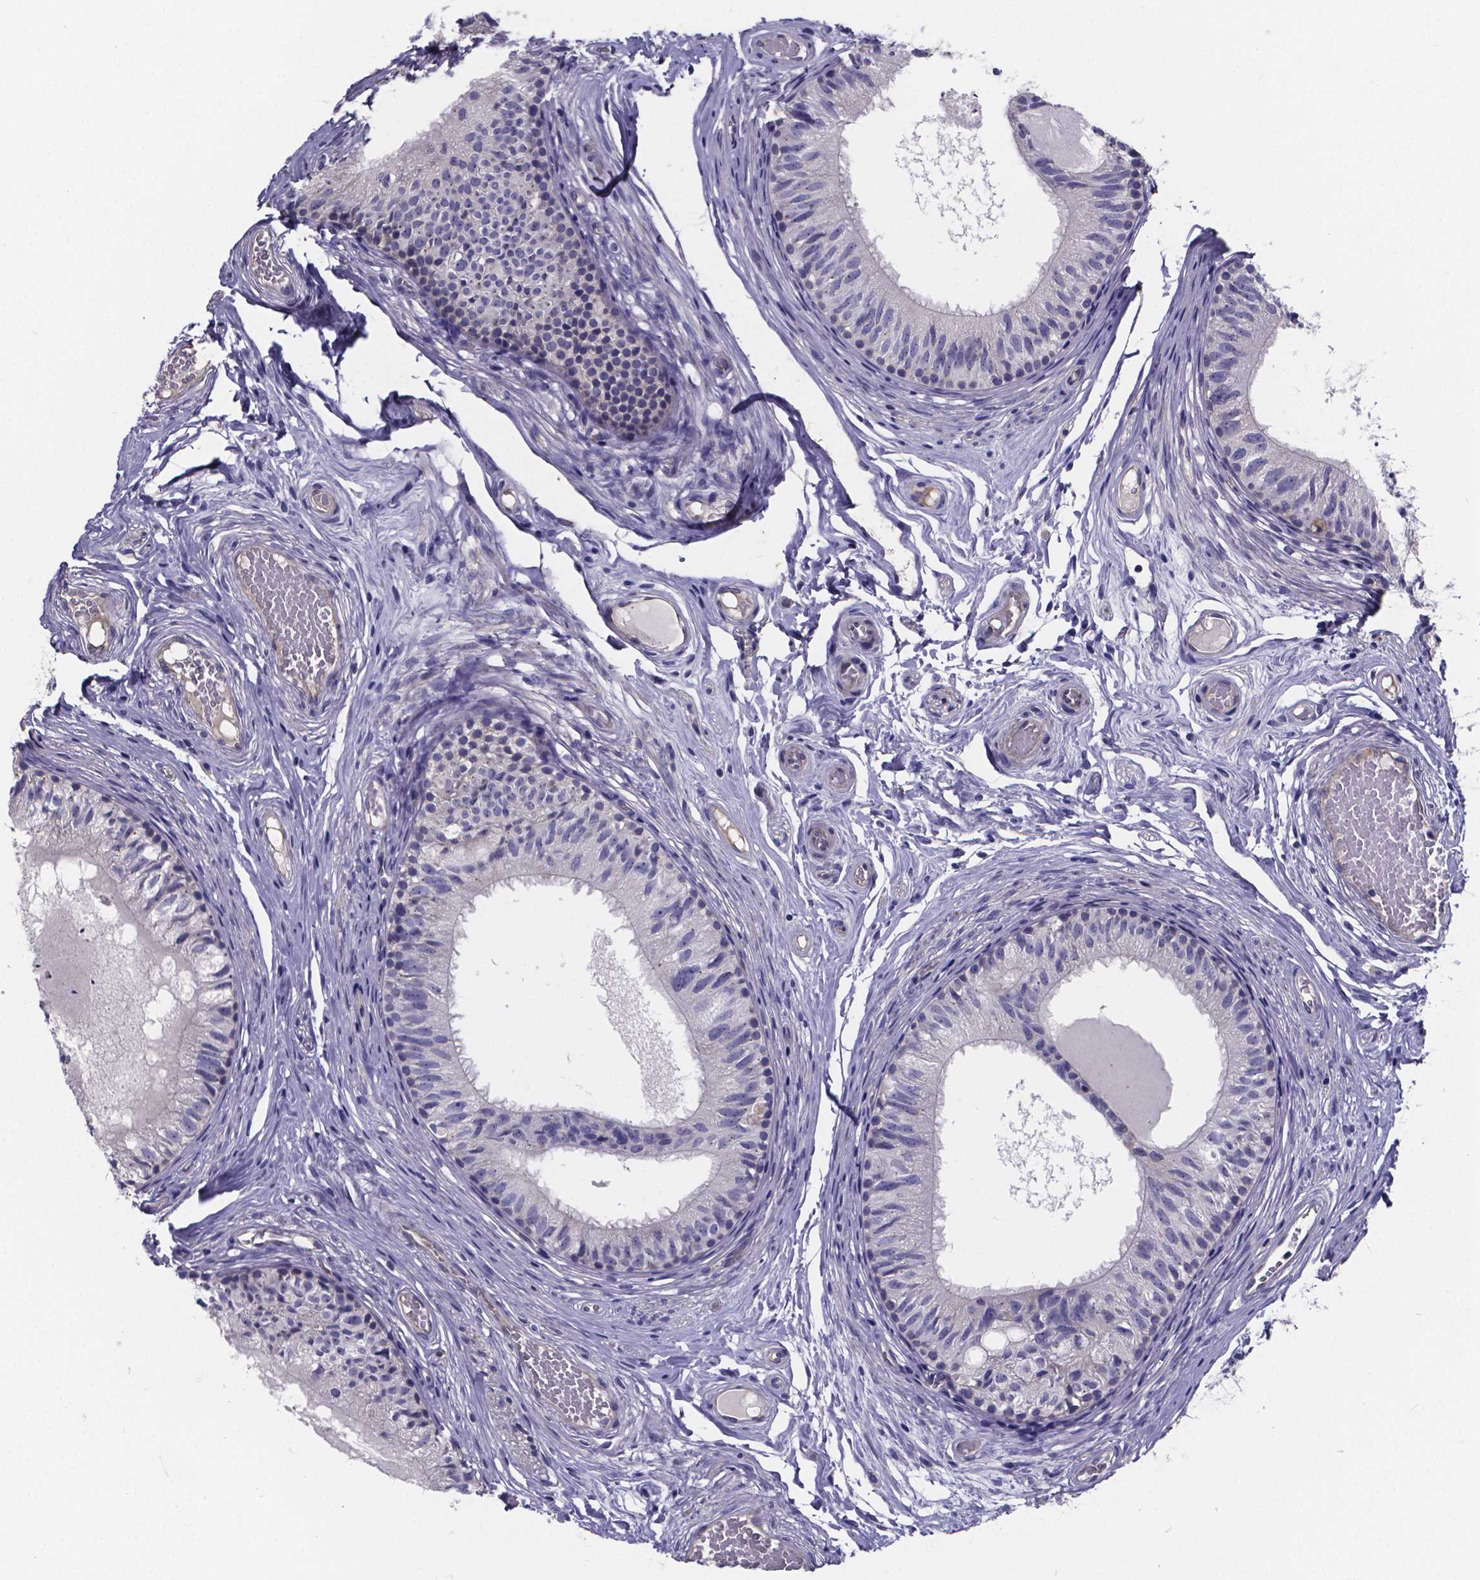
{"staining": {"intensity": "negative", "quantity": "none", "location": "none"}, "tissue": "epididymis", "cell_type": "Glandular cells", "image_type": "normal", "snomed": [{"axis": "morphology", "description": "Normal tissue, NOS"}, {"axis": "topography", "description": "Epididymis"}], "caption": "The micrograph shows no significant expression in glandular cells of epididymis. (DAB (3,3'-diaminobenzidine) immunohistochemistry with hematoxylin counter stain).", "gene": "SFRP4", "patient": {"sex": "male", "age": 29}}